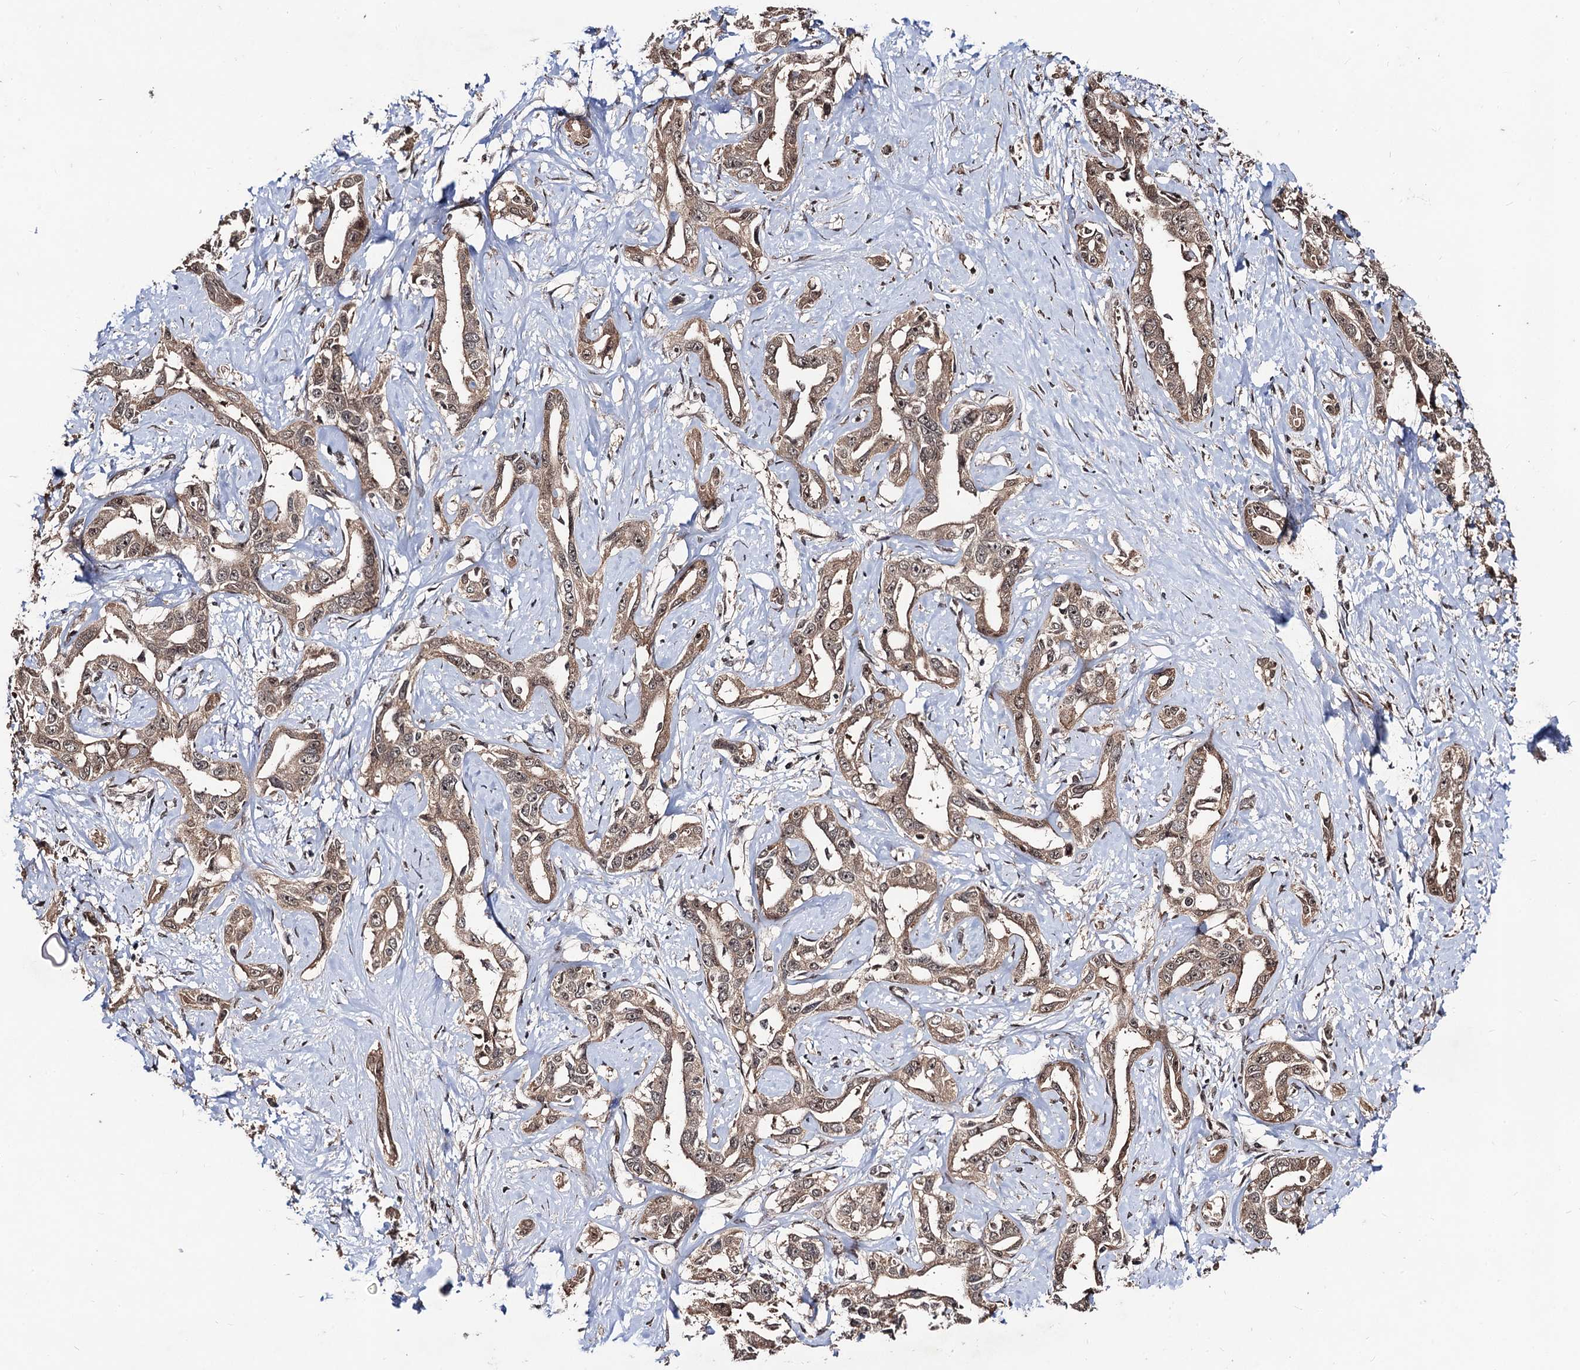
{"staining": {"intensity": "moderate", "quantity": ">75%", "location": "cytoplasmic/membranous"}, "tissue": "liver cancer", "cell_type": "Tumor cells", "image_type": "cancer", "snomed": [{"axis": "morphology", "description": "Cholangiocarcinoma"}, {"axis": "topography", "description": "Liver"}], "caption": "Brown immunohistochemical staining in cholangiocarcinoma (liver) demonstrates moderate cytoplasmic/membranous positivity in about >75% of tumor cells. (Brightfield microscopy of DAB IHC at high magnification).", "gene": "SFSWAP", "patient": {"sex": "male", "age": 59}}